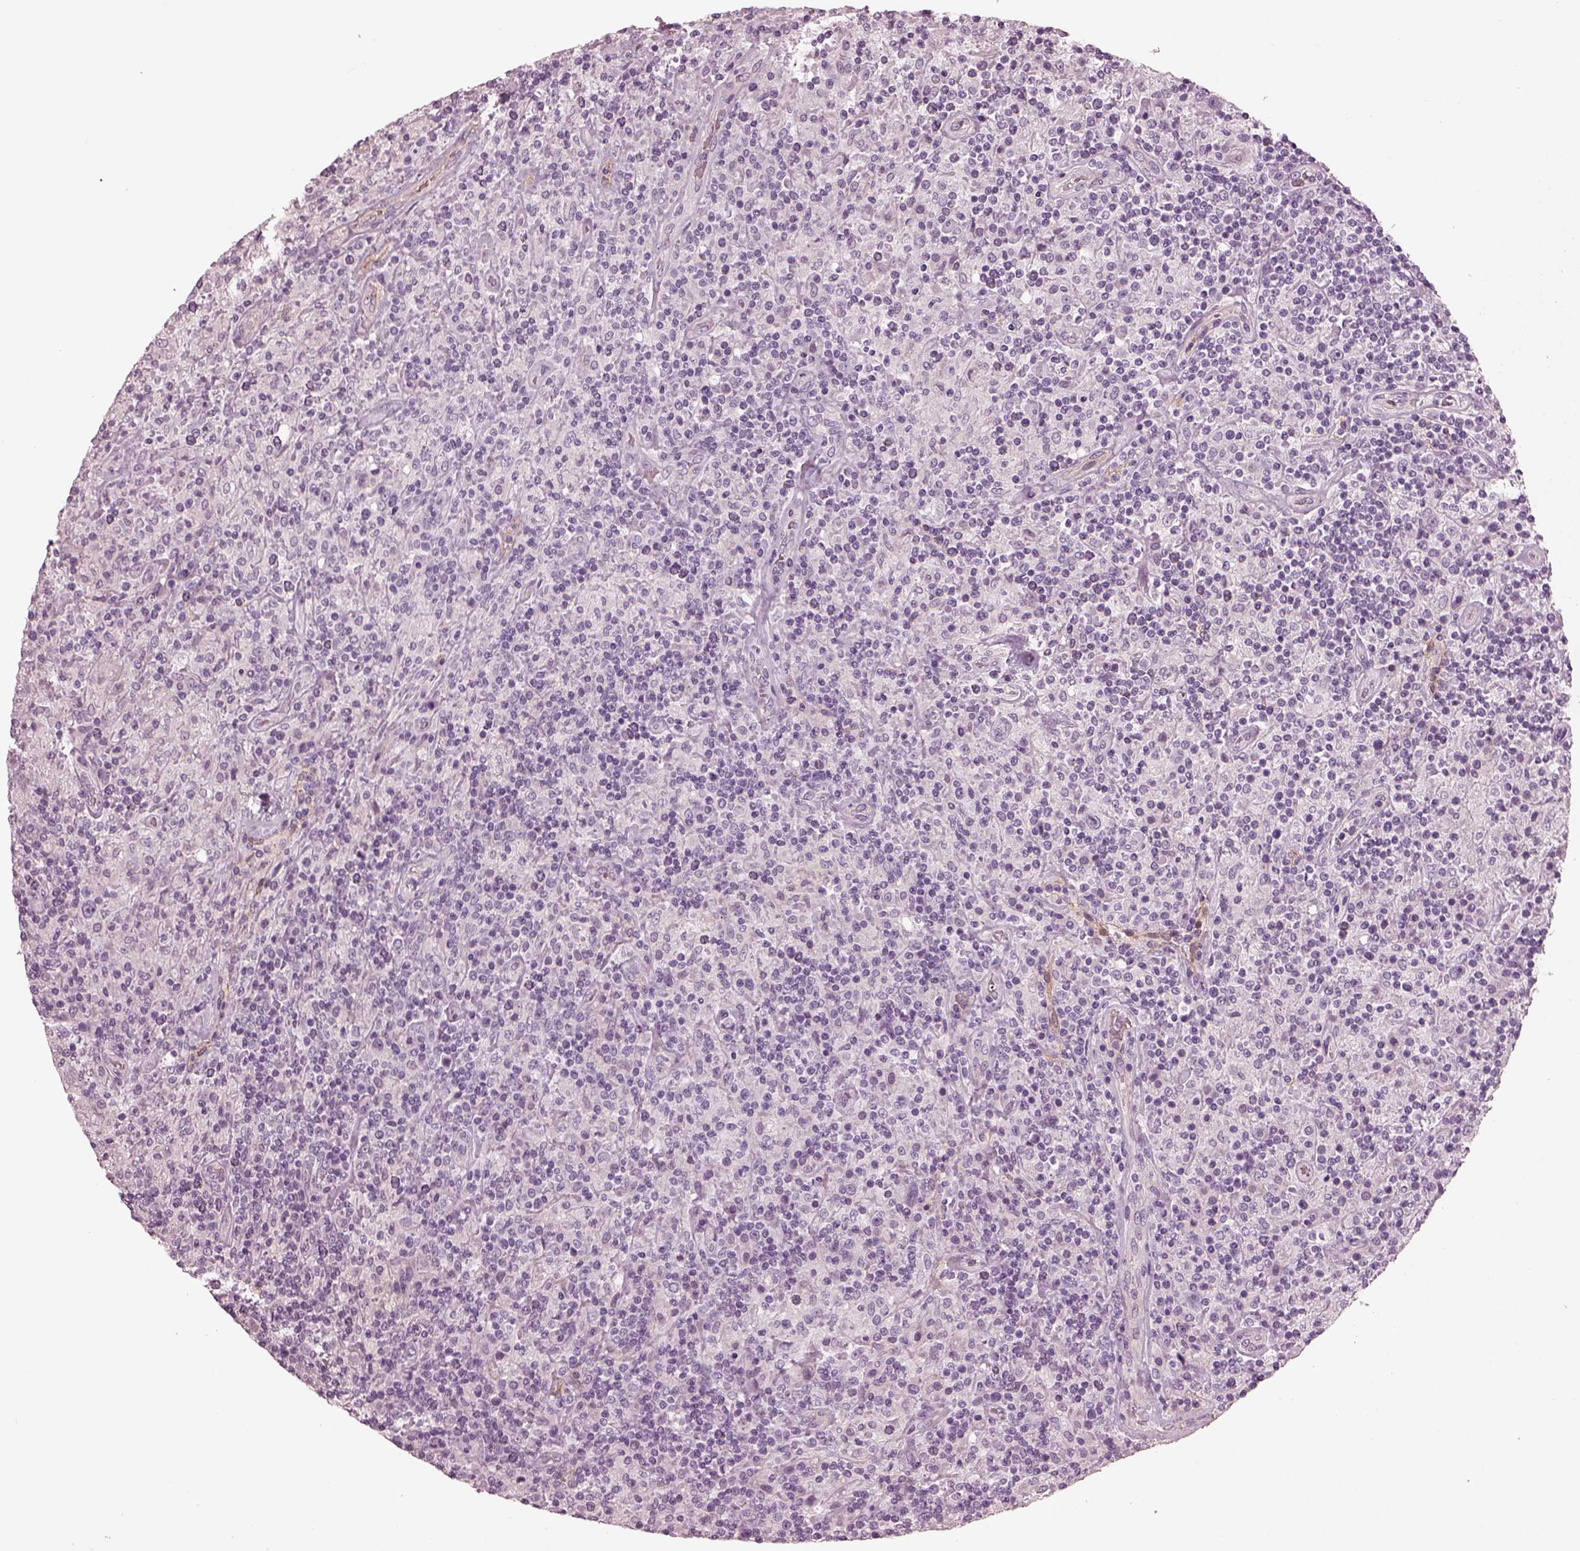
{"staining": {"intensity": "negative", "quantity": "none", "location": "none"}, "tissue": "lymphoma", "cell_type": "Tumor cells", "image_type": "cancer", "snomed": [{"axis": "morphology", "description": "Hodgkin's disease, NOS"}, {"axis": "topography", "description": "Lymph node"}], "caption": "Immunohistochemistry (IHC) image of human lymphoma stained for a protein (brown), which demonstrates no expression in tumor cells.", "gene": "EIF4E1B", "patient": {"sex": "male", "age": 70}}